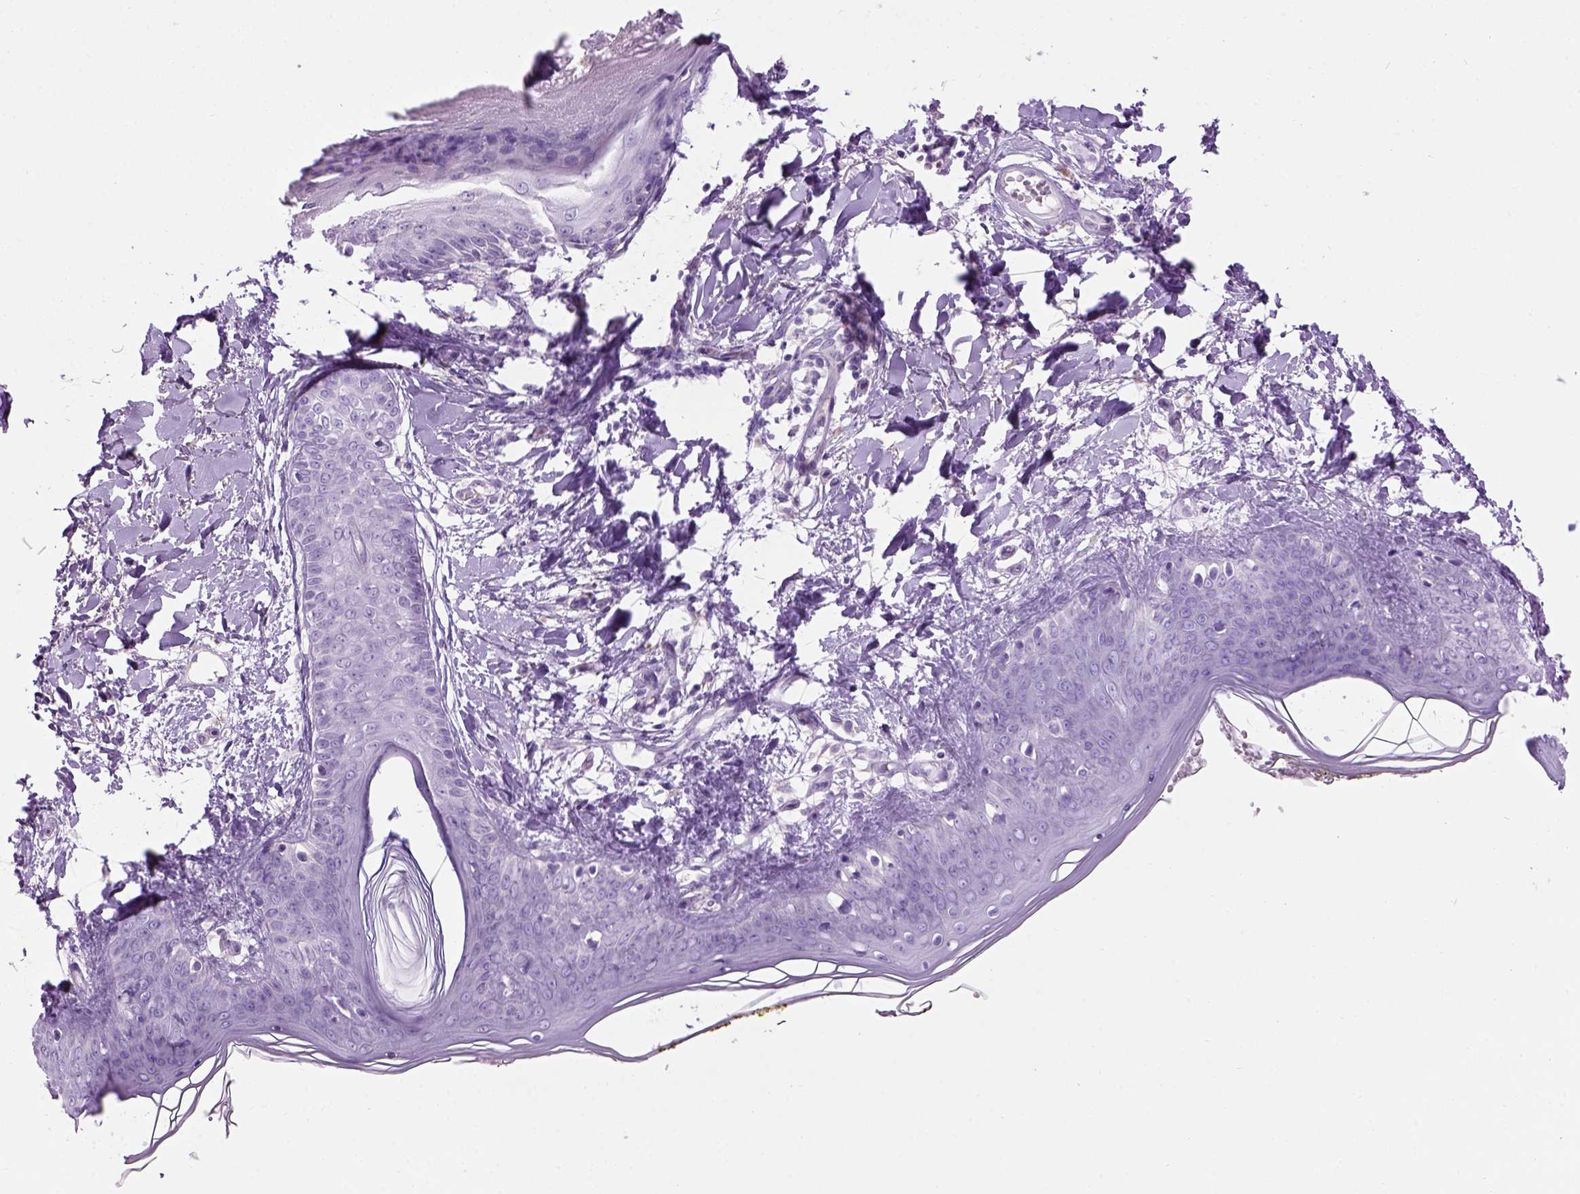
{"staining": {"intensity": "negative", "quantity": "none", "location": "none"}, "tissue": "skin", "cell_type": "Fibroblasts", "image_type": "normal", "snomed": [{"axis": "morphology", "description": "Normal tissue, NOS"}, {"axis": "topography", "description": "Skin"}], "caption": "DAB (3,3'-diaminobenzidine) immunohistochemical staining of benign human skin displays no significant expression in fibroblasts.", "gene": "GABRB2", "patient": {"sex": "female", "age": 34}}